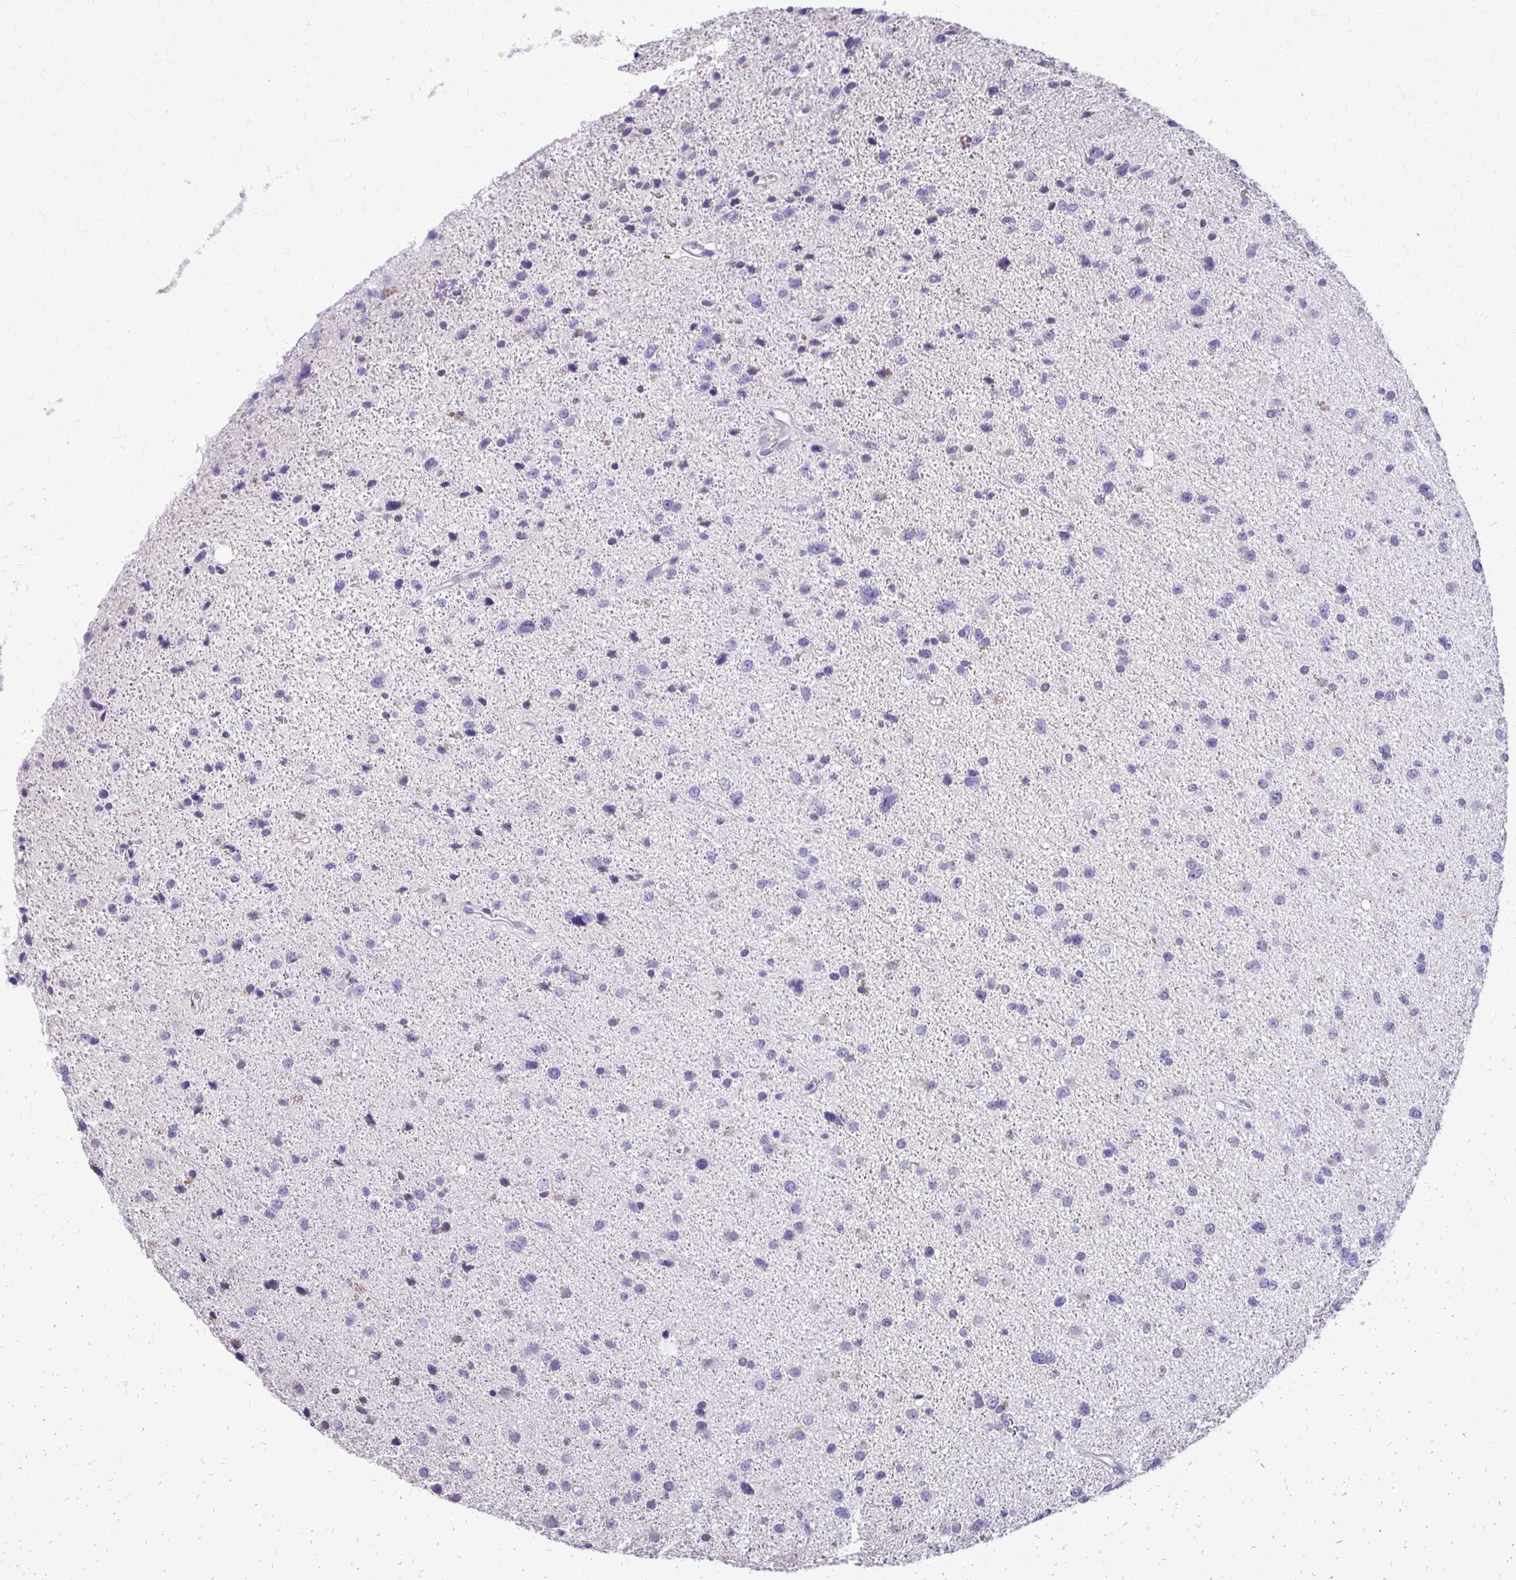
{"staining": {"intensity": "negative", "quantity": "none", "location": "none"}, "tissue": "glioma", "cell_type": "Tumor cells", "image_type": "cancer", "snomed": [{"axis": "morphology", "description": "Glioma, malignant, Low grade"}, {"axis": "topography", "description": "Brain"}], "caption": "DAB immunohistochemical staining of human low-grade glioma (malignant) demonstrates no significant expression in tumor cells. The staining is performed using DAB brown chromogen with nuclei counter-stained in using hematoxylin.", "gene": "ALPG", "patient": {"sex": "female", "age": 55}}